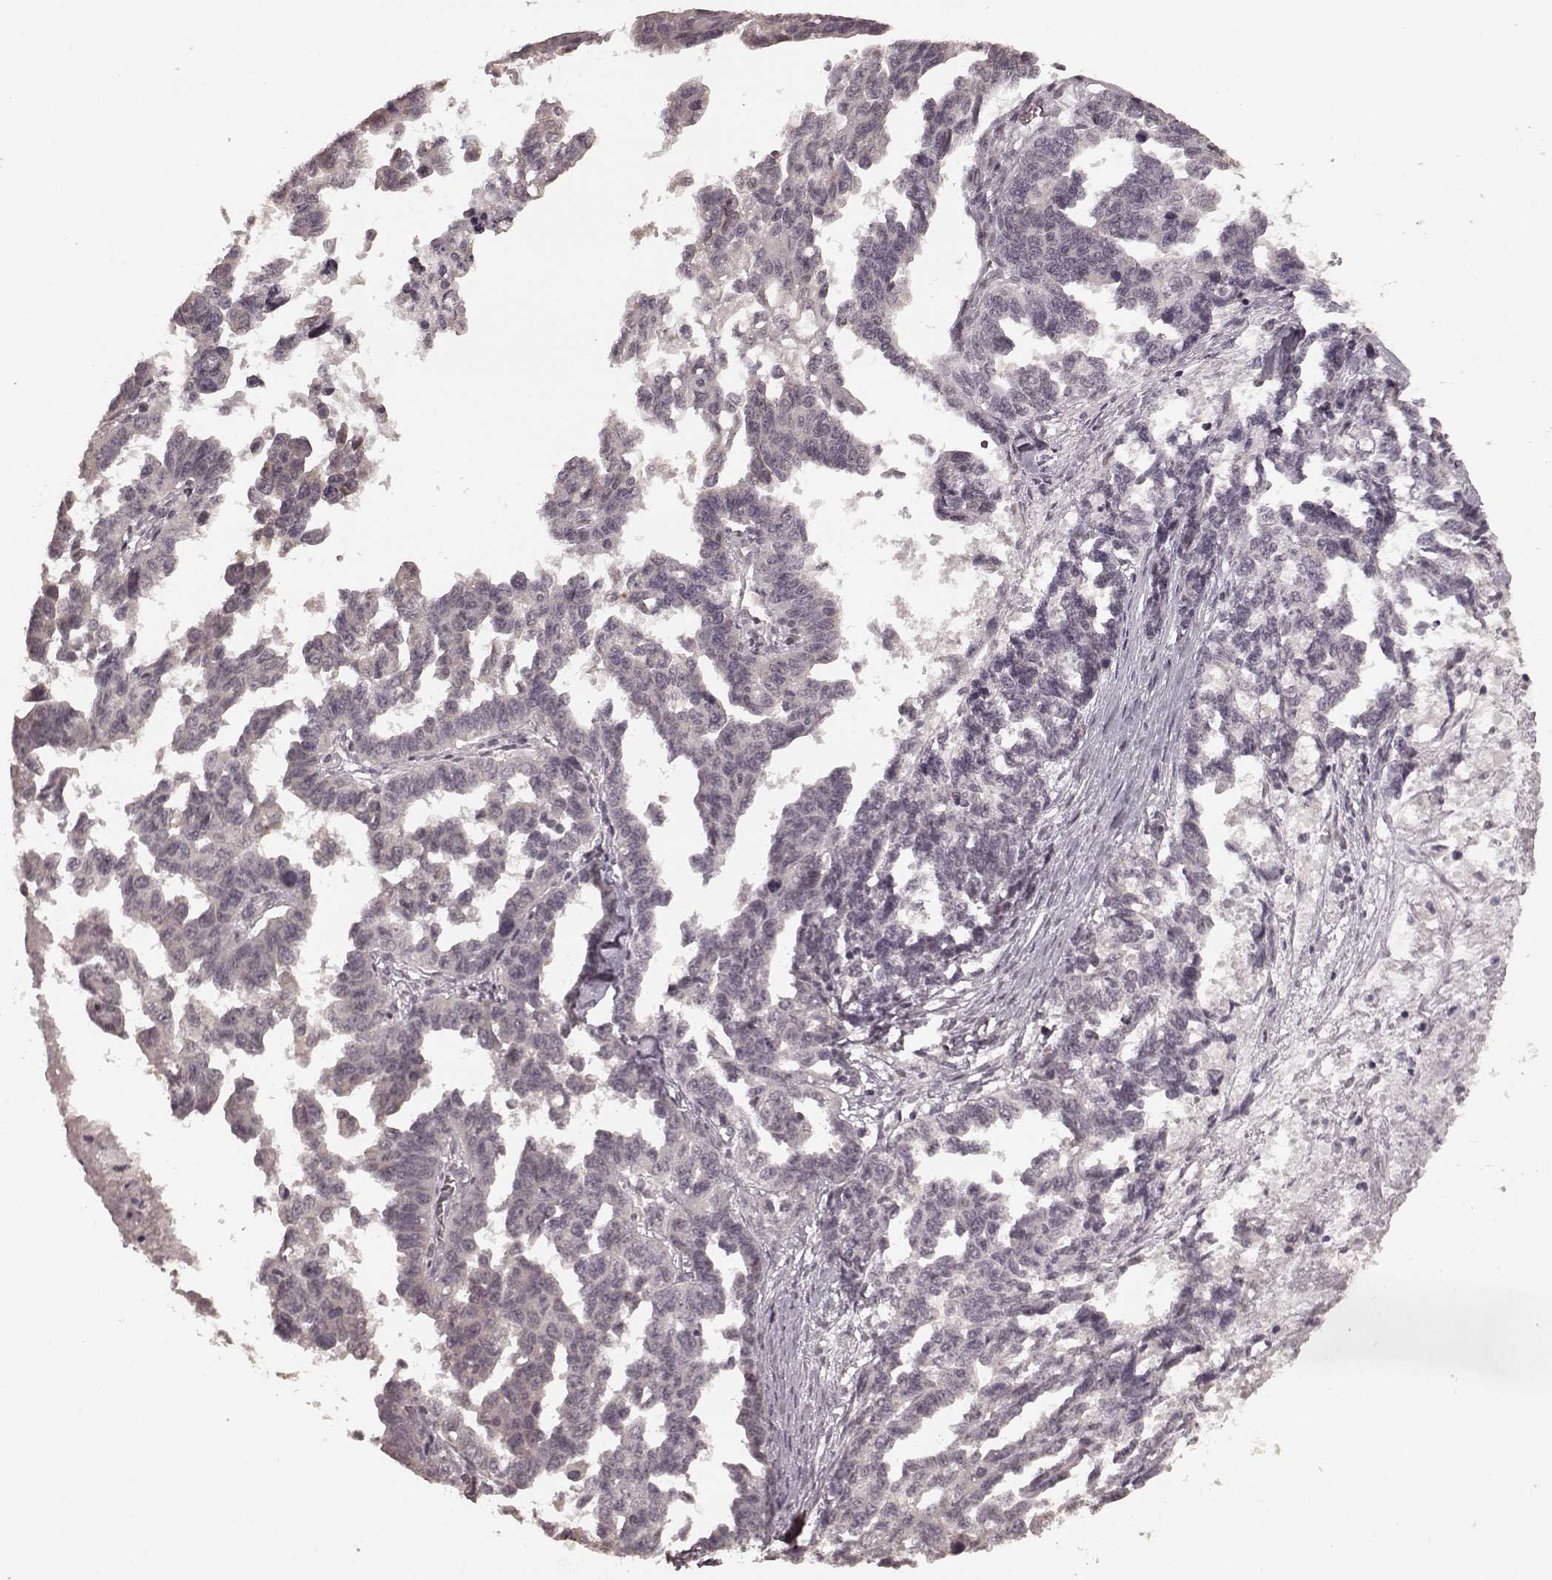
{"staining": {"intensity": "negative", "quantity": "none", "location": "none"}, "tissue": "ovarian cancer", "cell_type": "Tumor cells", "image_type": "cancer", "snomed": [{"axis": "morphology", "description": "Cystadenocarcinoma, serous, NOS"}, {"axis": "topography", "description": "Ovary"}], "caption": "An image of ovarian serous cystadenocarcinoma stained for a protein reveals no brown staining in tumor cells.", "gene": "PLCB4", "patient": {"sex": "female", "age": 69}}